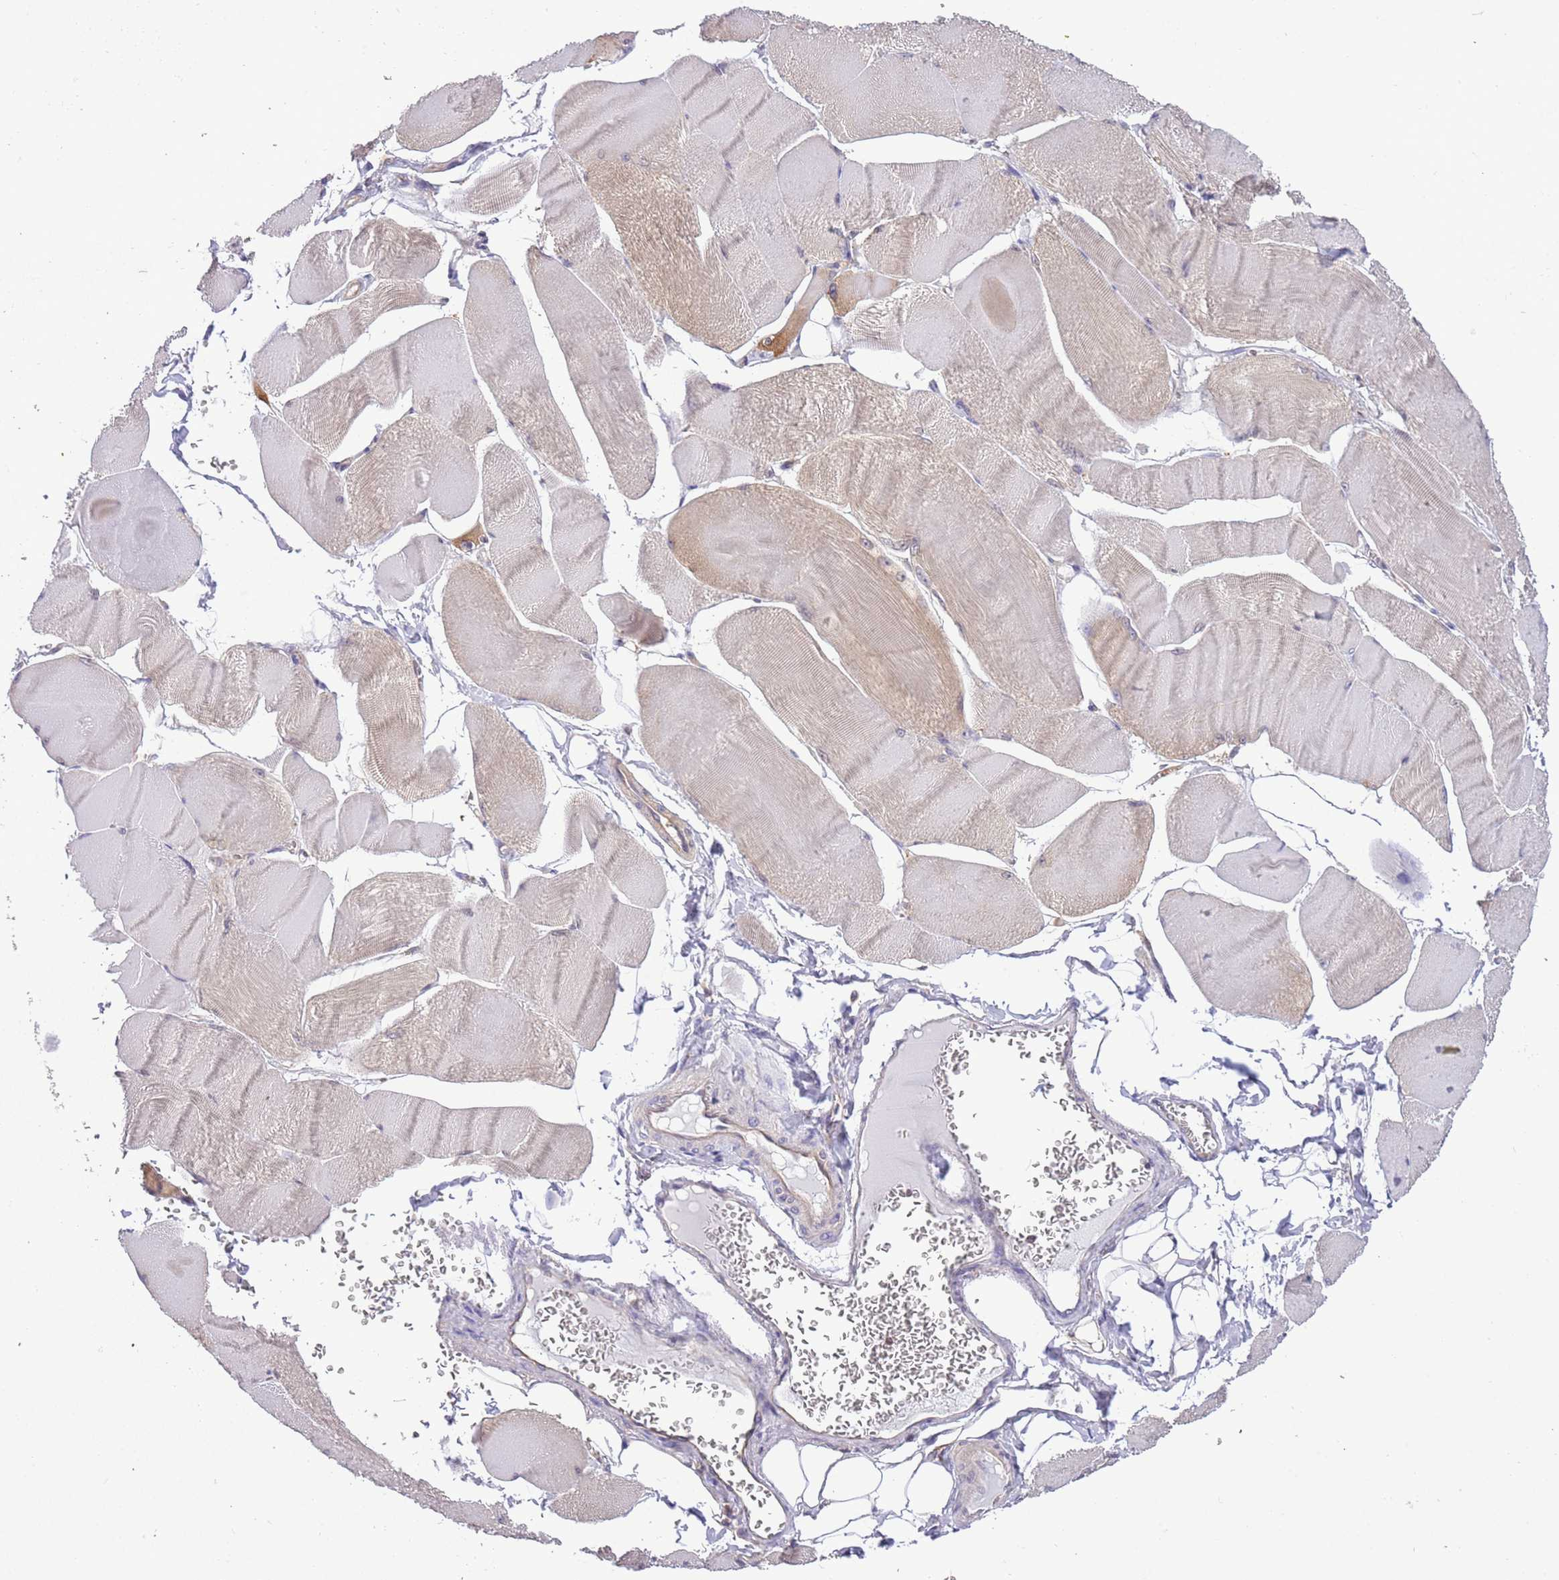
{"staining": {"intensity": "weak", "quantity": "<25%", "location": "cytoplasmic/membranous"}, "tissue": "skeletal muscle", "cell_type": "Myocytes", "image_type": "normal", "snomed": [{"axis": "morphology", "description": "Normal tissue, NOS"}, {"axis": "morphology", "description": "Basal cell carcinoma"}, {"axis": "topography", "description": "Skeletal muscle"}], "caption": "DAB (3,3'-diaminobenzidine) immunohistochemical staining of benign human skeletal muscle shows no significant expression in myocytes.", "gene": "STIP1", "patient": {"sex": "female", "age": 64}}